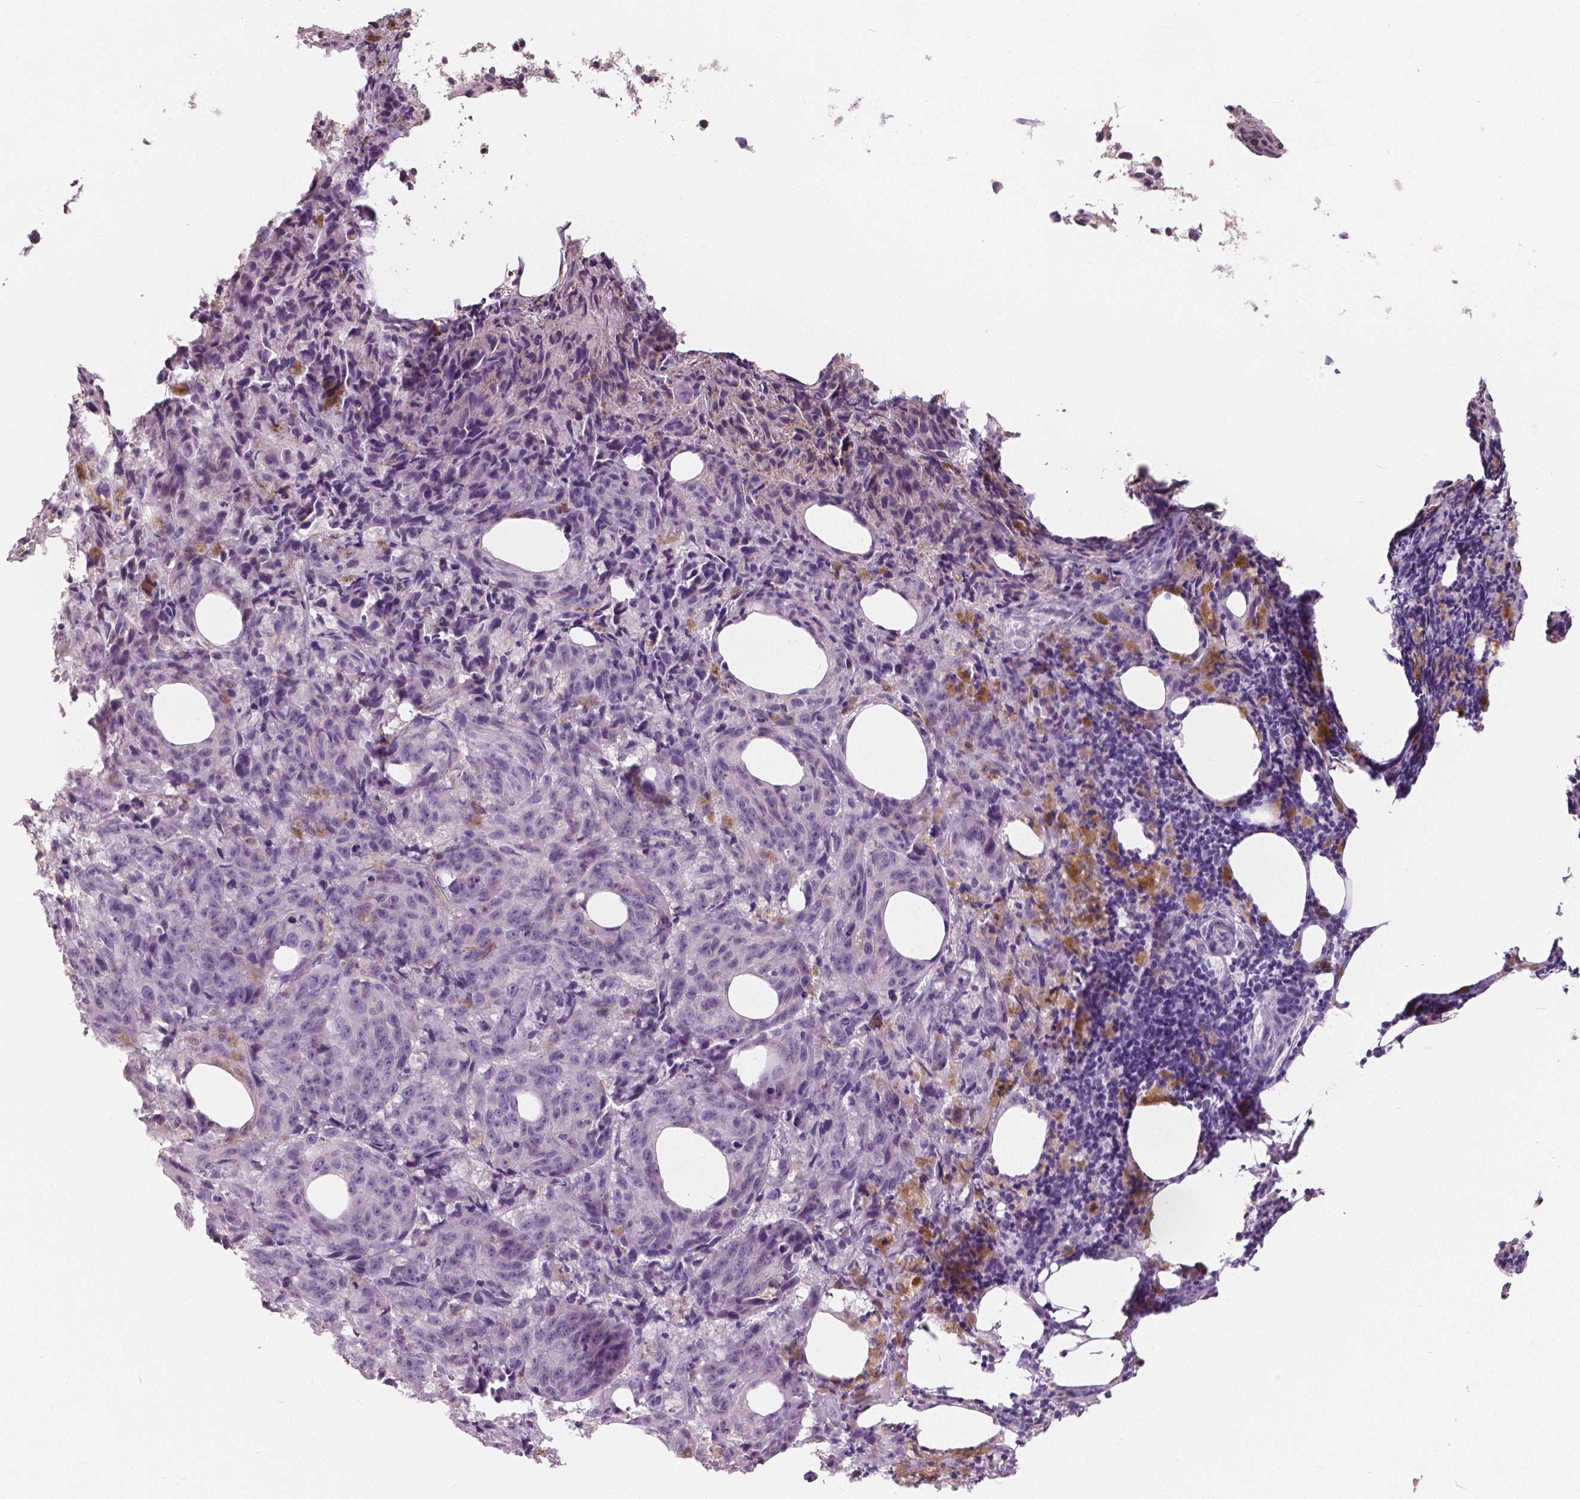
{"staining": {"intensity": "negative", "quantity": "none", "location": "none"}, "tissue": "melanoma", "cell_type": "Tumor cells", "image_type": "cancer", "snomed": [{"axis": "morphology", "description": "Malignant melanoma, NOS"}, {"axis": "topography", "description": "Skin"}], "caption": "Protein analysis of malignant melanoma shows no significant positivity in tumor cells.", "gene": "NECAB1", "patient": {"sex": "female", "age": 34}}